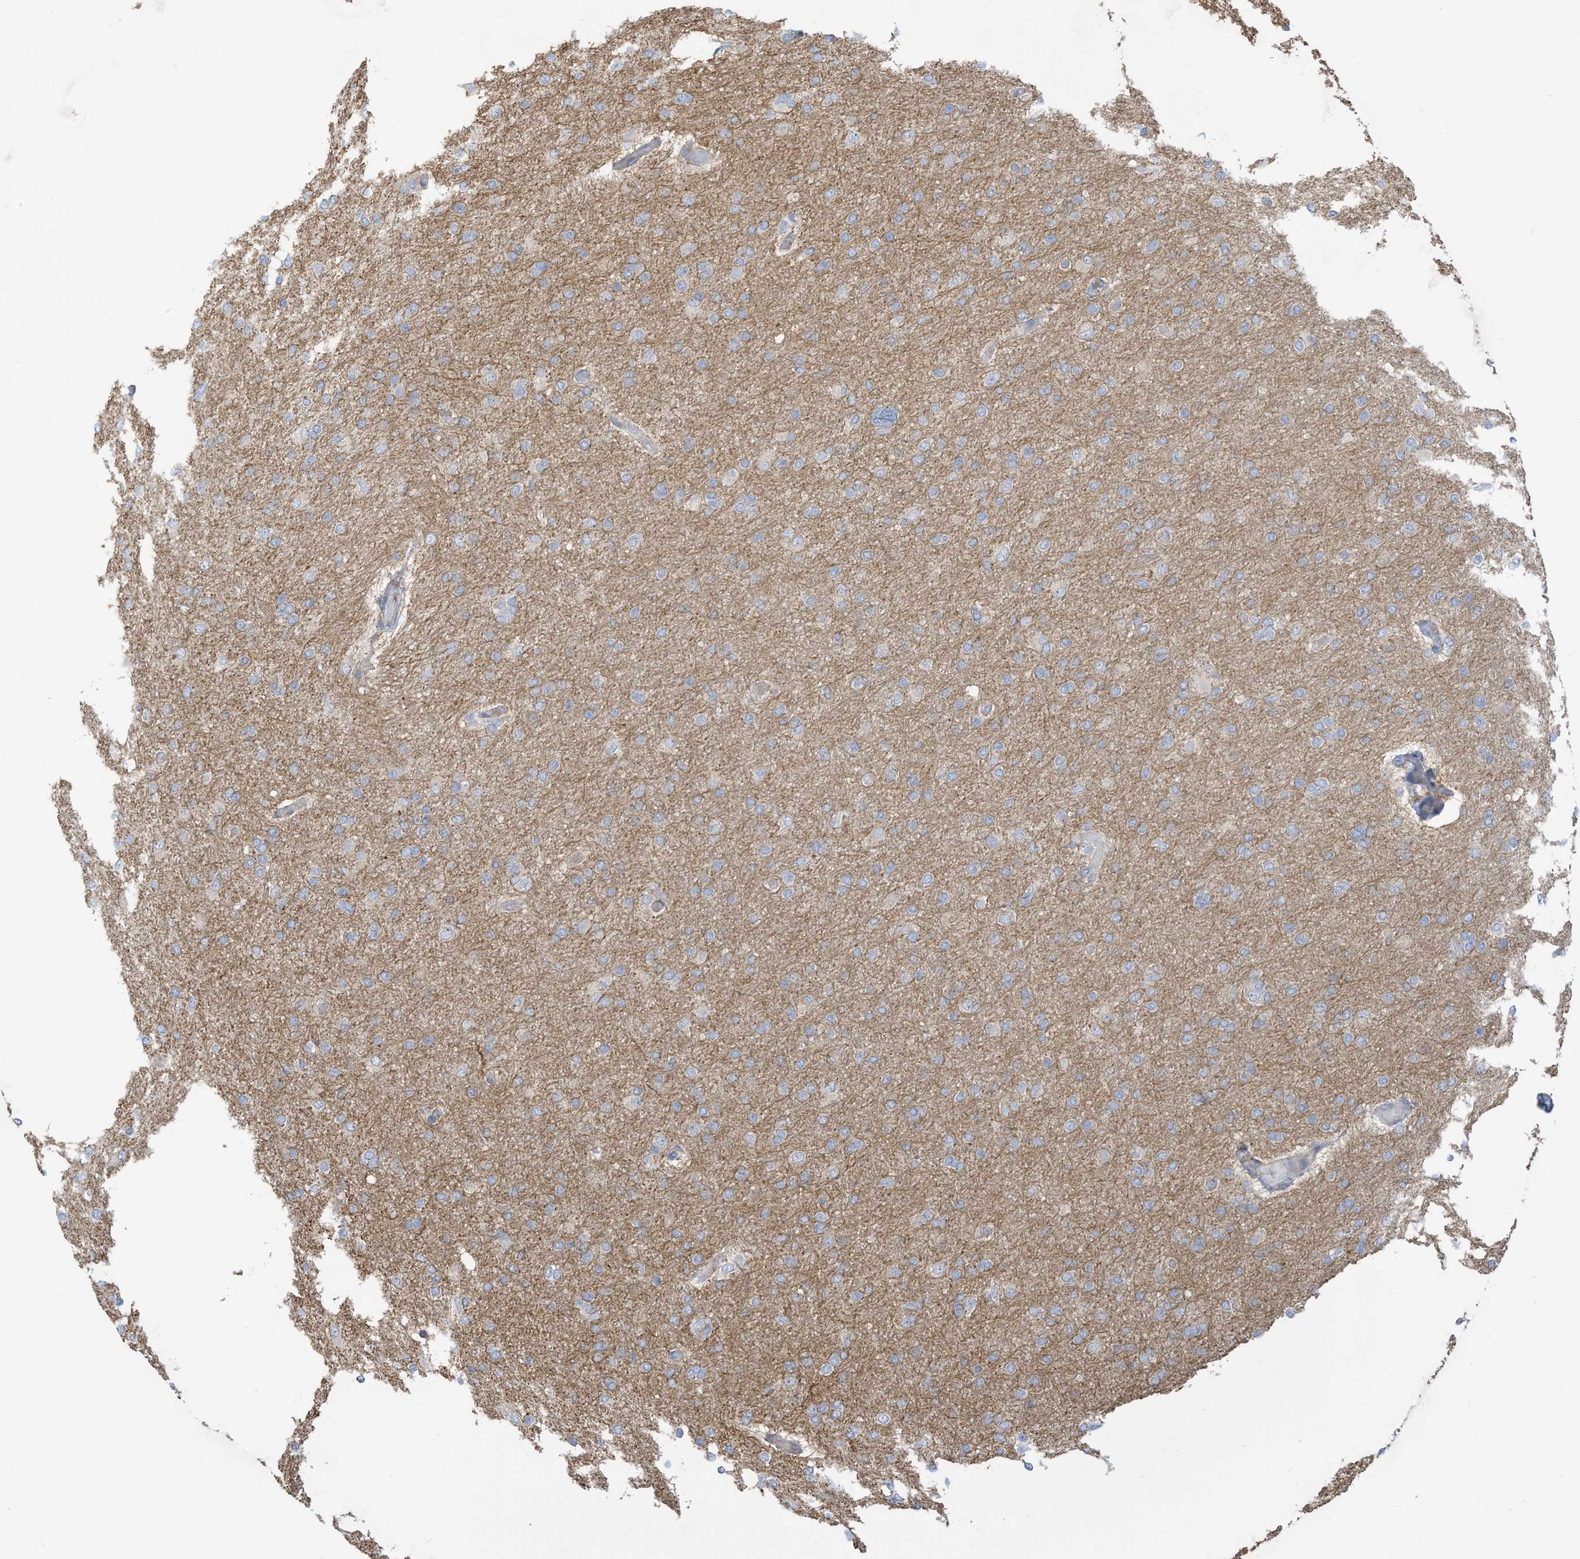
{"staining": {"intensity": "negative", "quantity": "none", "location": "none"}, "tissue": "glioma", "cell_type": "Tumor cells", "image_type": "cancer", "snomed": [{"axis": "morphology", "description": "Glioma, malignant, High grade"}, {"axis": "topography", "description": "Cerebral cortex"}], "caption": "This is a photomicrograph of immunohistochemistry (IHC) staining of malignant glioma (high-grade), which shows no expression in tumor cells.", "gene": "GTPBP2", "patient": {"sex": "female", "age": 36}}